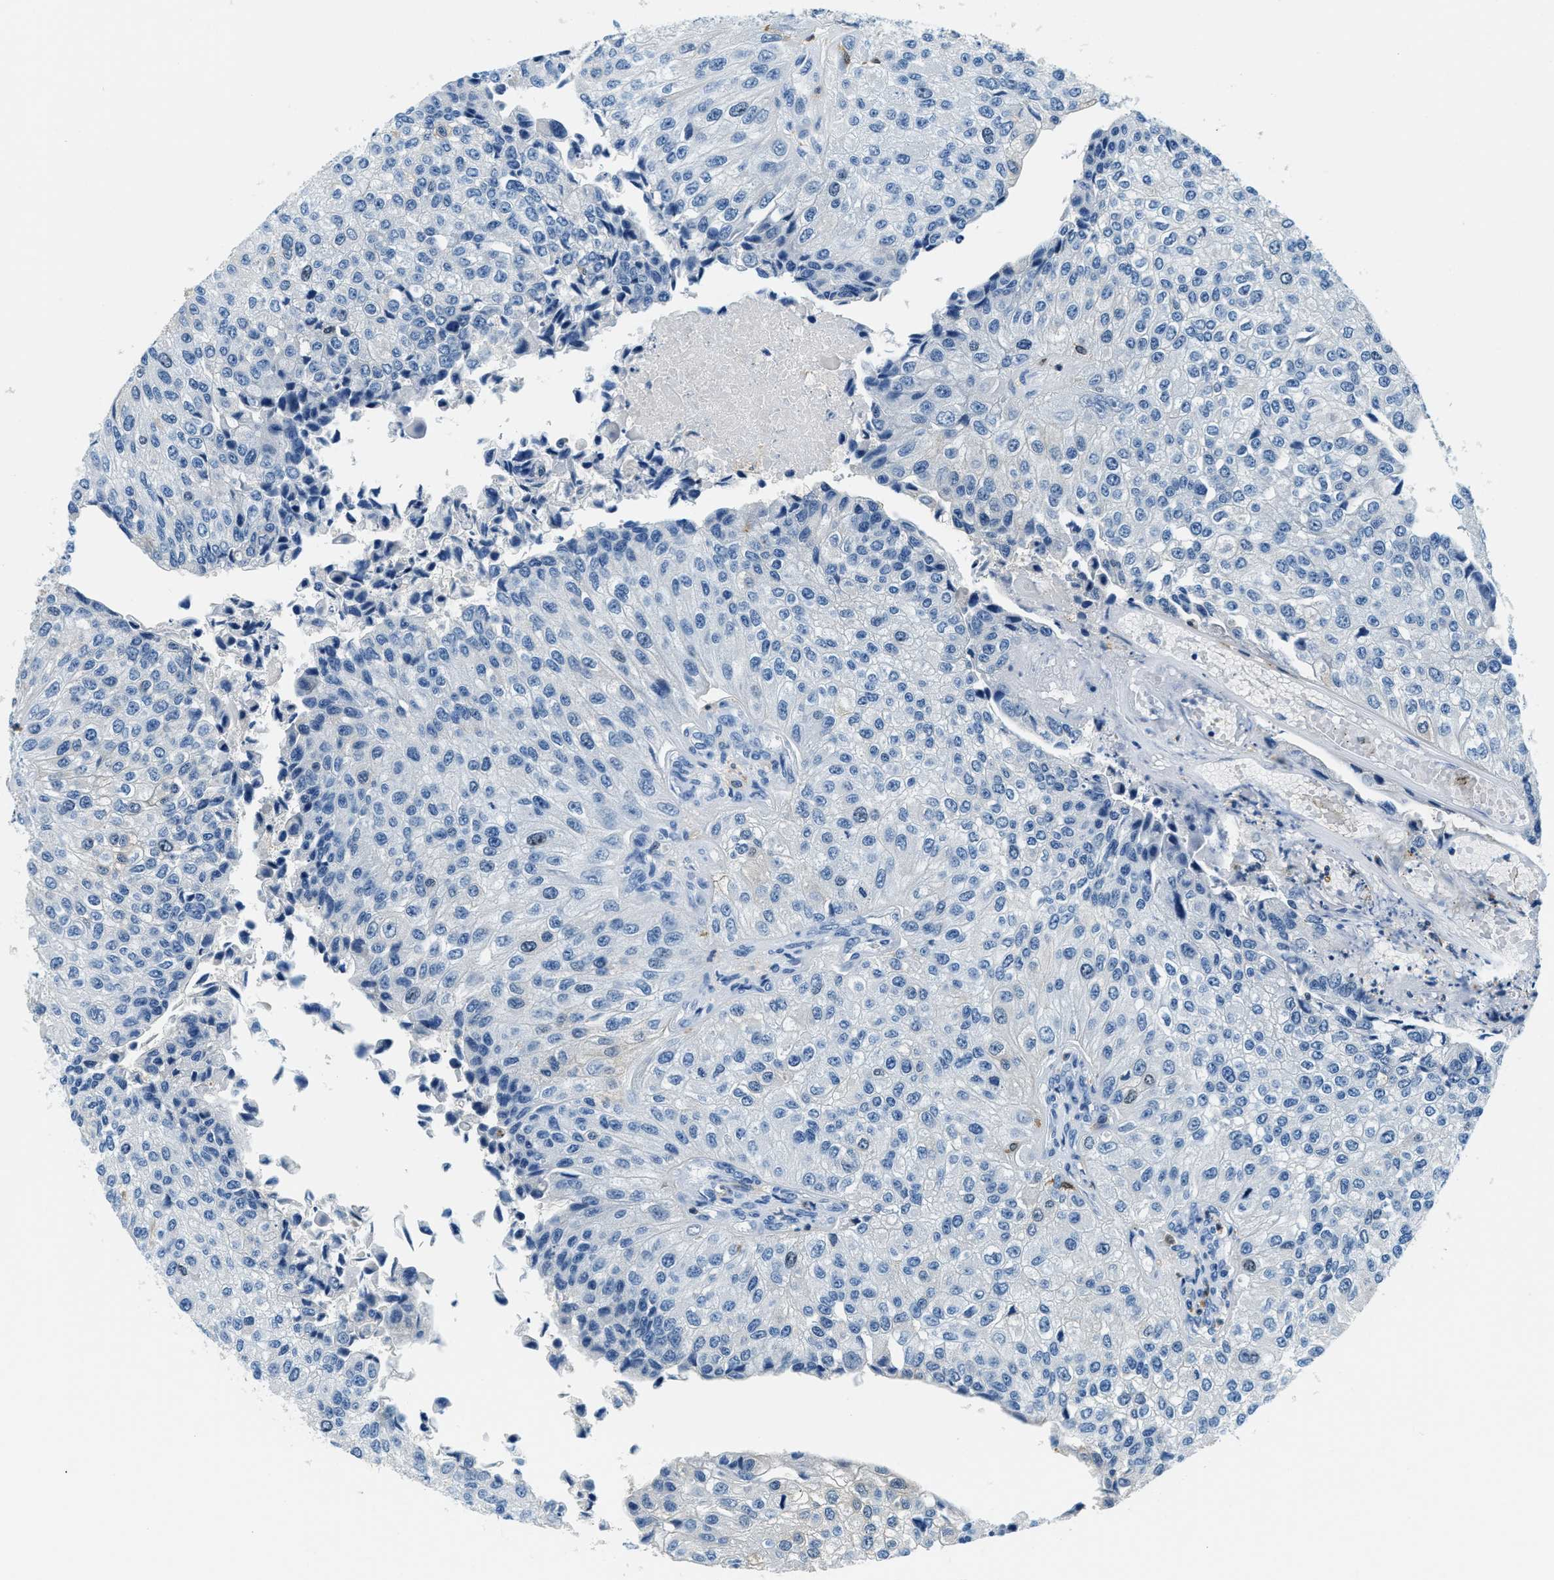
{"staining": {"intensity": "negative", "quantity": "none", "location": "none"}, "tissue": "urothelial cancer", "cell_type": "Tumor cells", "image_type": "cancer", "snomed": [{"axis": "morphology", "description": "Urothelial carcinoma, High grade"}, {"axis": "topography", "description": "Kidney"}, {"axis": "topography", "description": "Urinary bladder"}], "caption": "Tumor cells are negative for brown protein staining in urothelial carcinoma (high-grade).", "gene": "CAPG", "patient": {"sex": "male", "age": 77}}